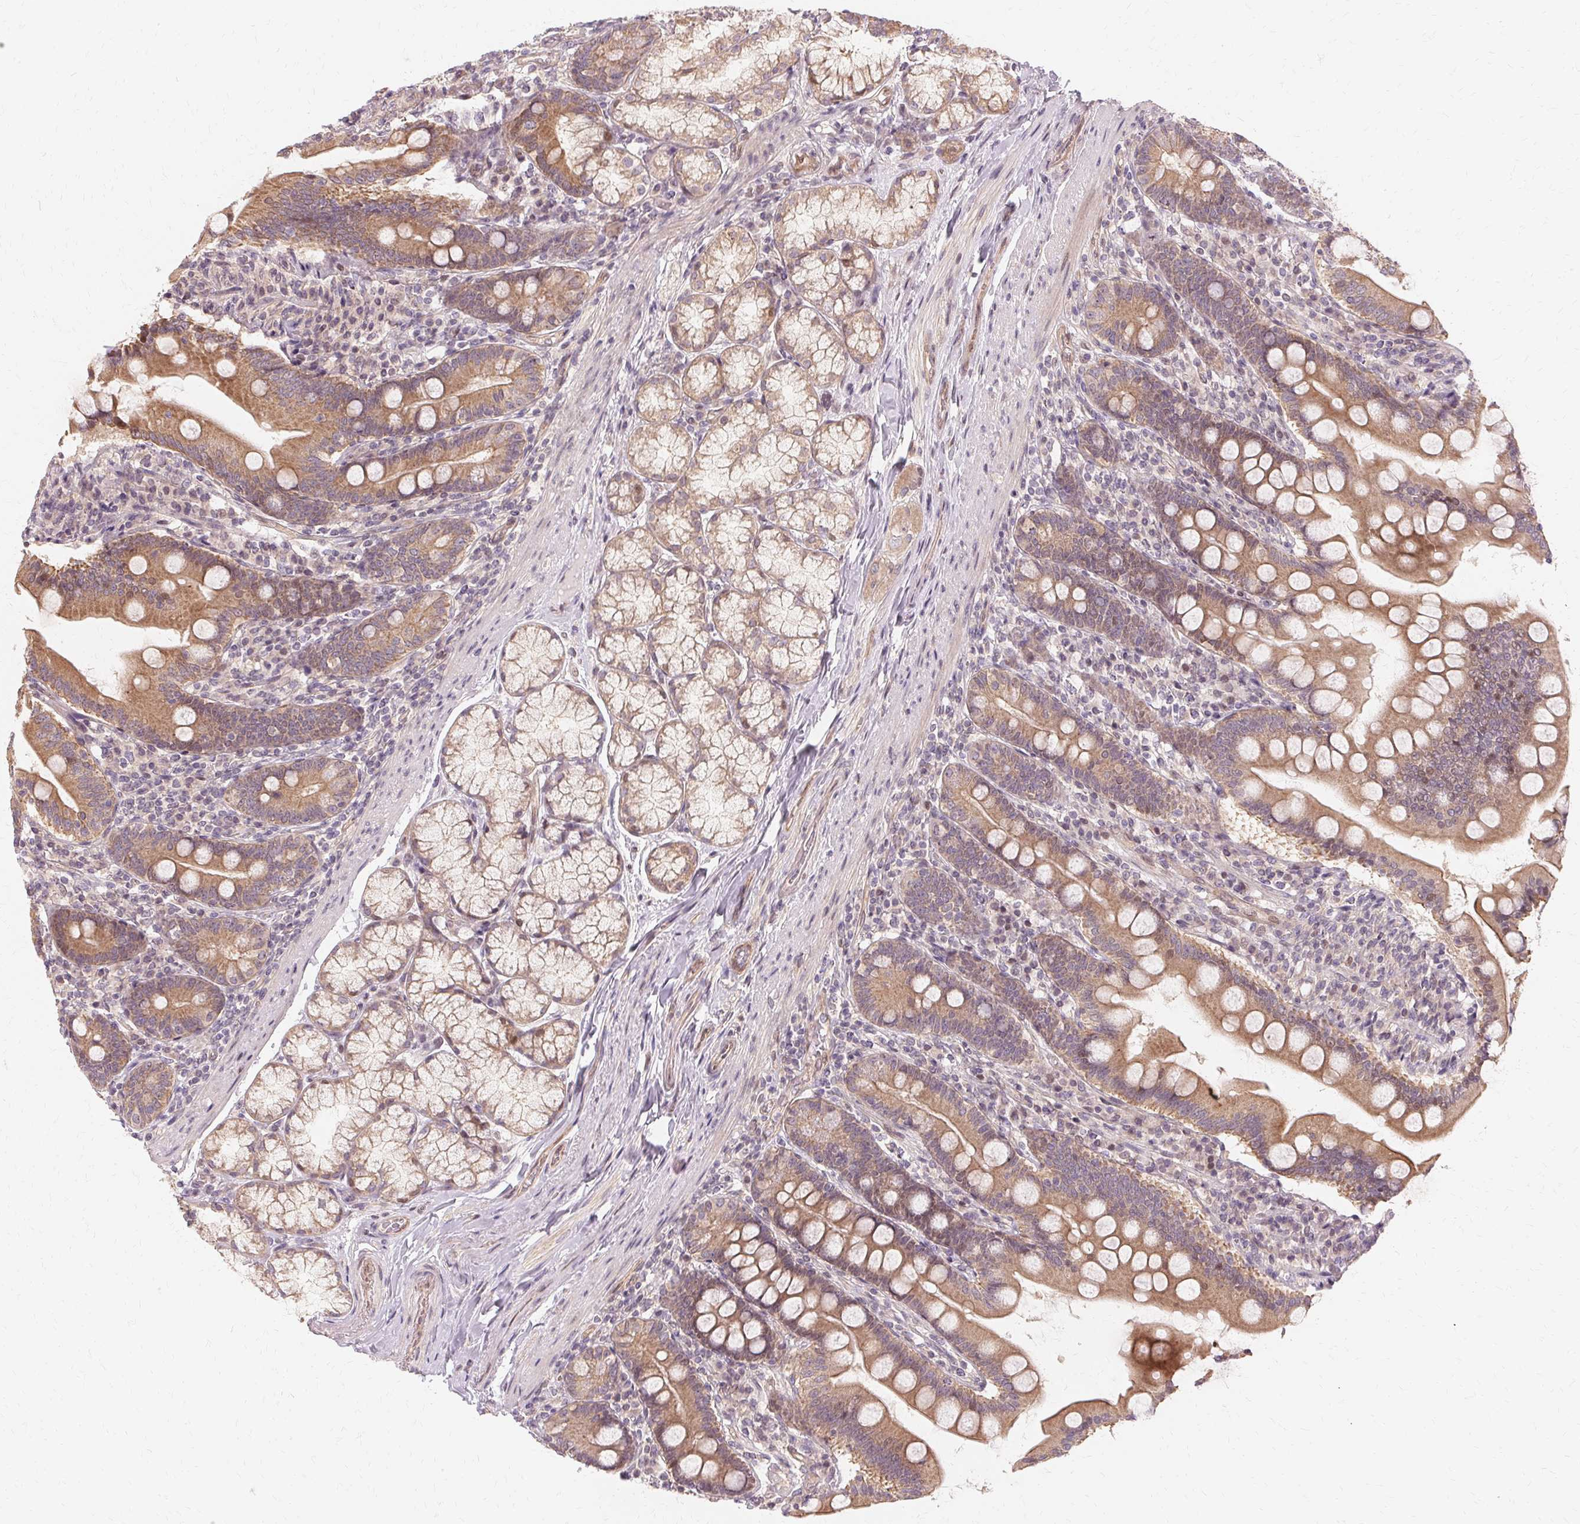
{"staining": {"intensity": "moderate", "quantity": ">75%", "location": "cytoplasmic/membranous"}, "tissue": "duodenum", "cell_type": "Glandular cells", "image_type": "normal", "snomed": [{"axis": "morphology", "description": "Normal tissue, NOS"}, {"axis": "topography", "description": "Duodenum"}], "caption": "High-magnification brightfield microscopy of benign duodenum stained with DAB (3,3'-diaminobenzidine) (brown) and counterstained with hematoxylin (blue). glandular cells exhibit moderate cytoplasmic/membranous staining is appreciated in approximately>75% of cells.", "gene": "USP8", "patient": {"sex": "female", "age": 67}}